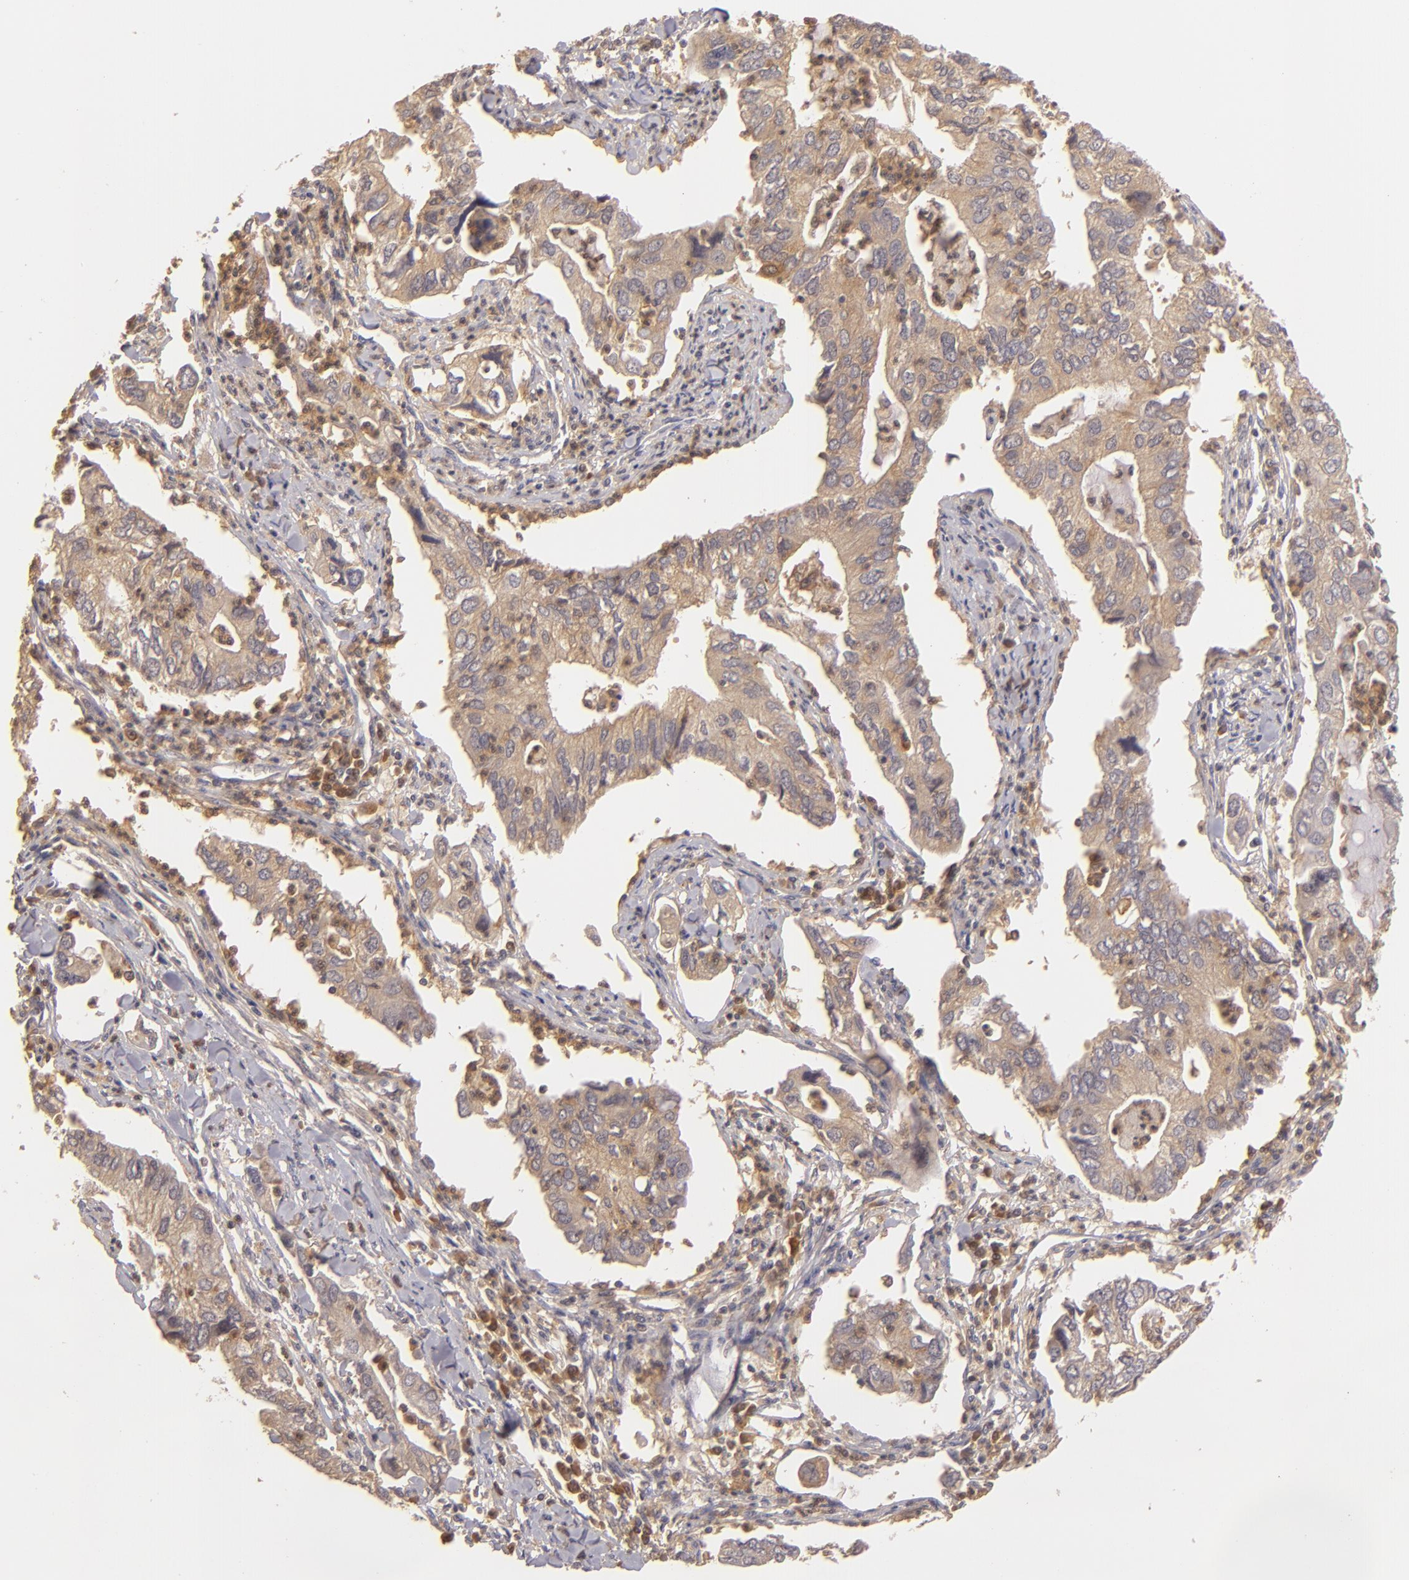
{"staining": {"intensity": "moderate", "quantity": ">75%", "location": "cytoplasmic/membranous"}, "tissue": "lung cancer", "cell_type": "Tumor cells", "image_type": "cancer", "snomed": [{"axis": "morphology", "description": "Adenocarcinoma, NOS"}, {"axis": "topography", "description": "Lung"}], "caption": "This is a micrograph of immunohistochemistry staining of lung cancer, which shows moderate staining in the cytoplasmic/membranous of tumor cells.", "gene": "PRKCD", "patient": {"sex": "male", "age": 48}}